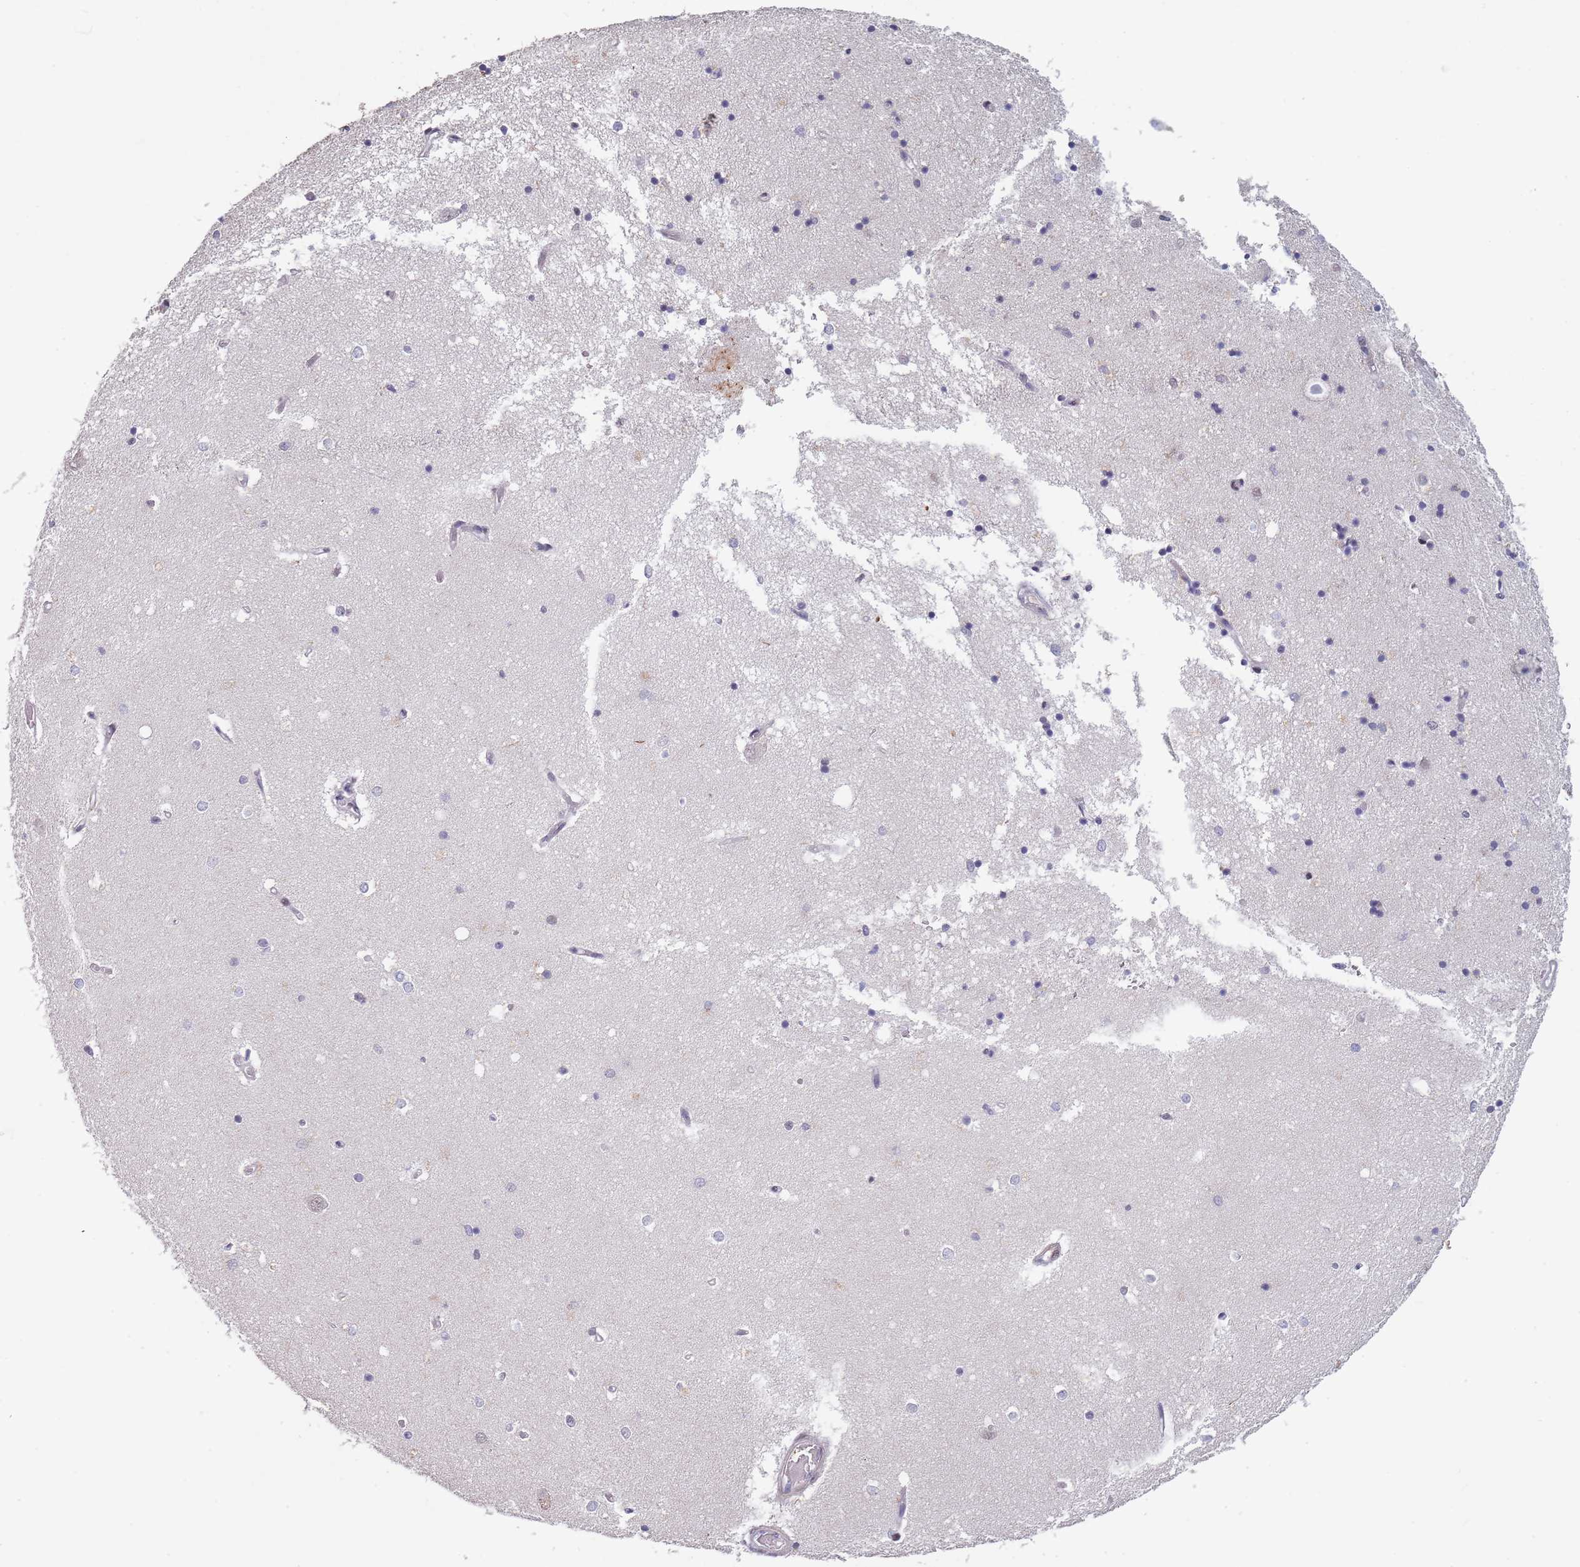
{"staining": {"intensity": "negative", "quantity": "none", "location": "none"}, "tissue": "hippocampus", "cell_type": "Glial cells", "image_type": "normal", "snomed": [{"axis": "morphology", "description": "Normal tissue, NOS"}, {"axis": "topography", "description": "Hippocampus"}], "caption": "Histopathology image shows no significant protein staining in glial cells of benign hippocampus. The staining was performed using DAB to visualize the protein expression in brown, while the nuclei were stained in blue with hematoxylin (Magnification: 20x).", "gene": "CIZ1", "patient": {"sex": "male", "age": 70}}